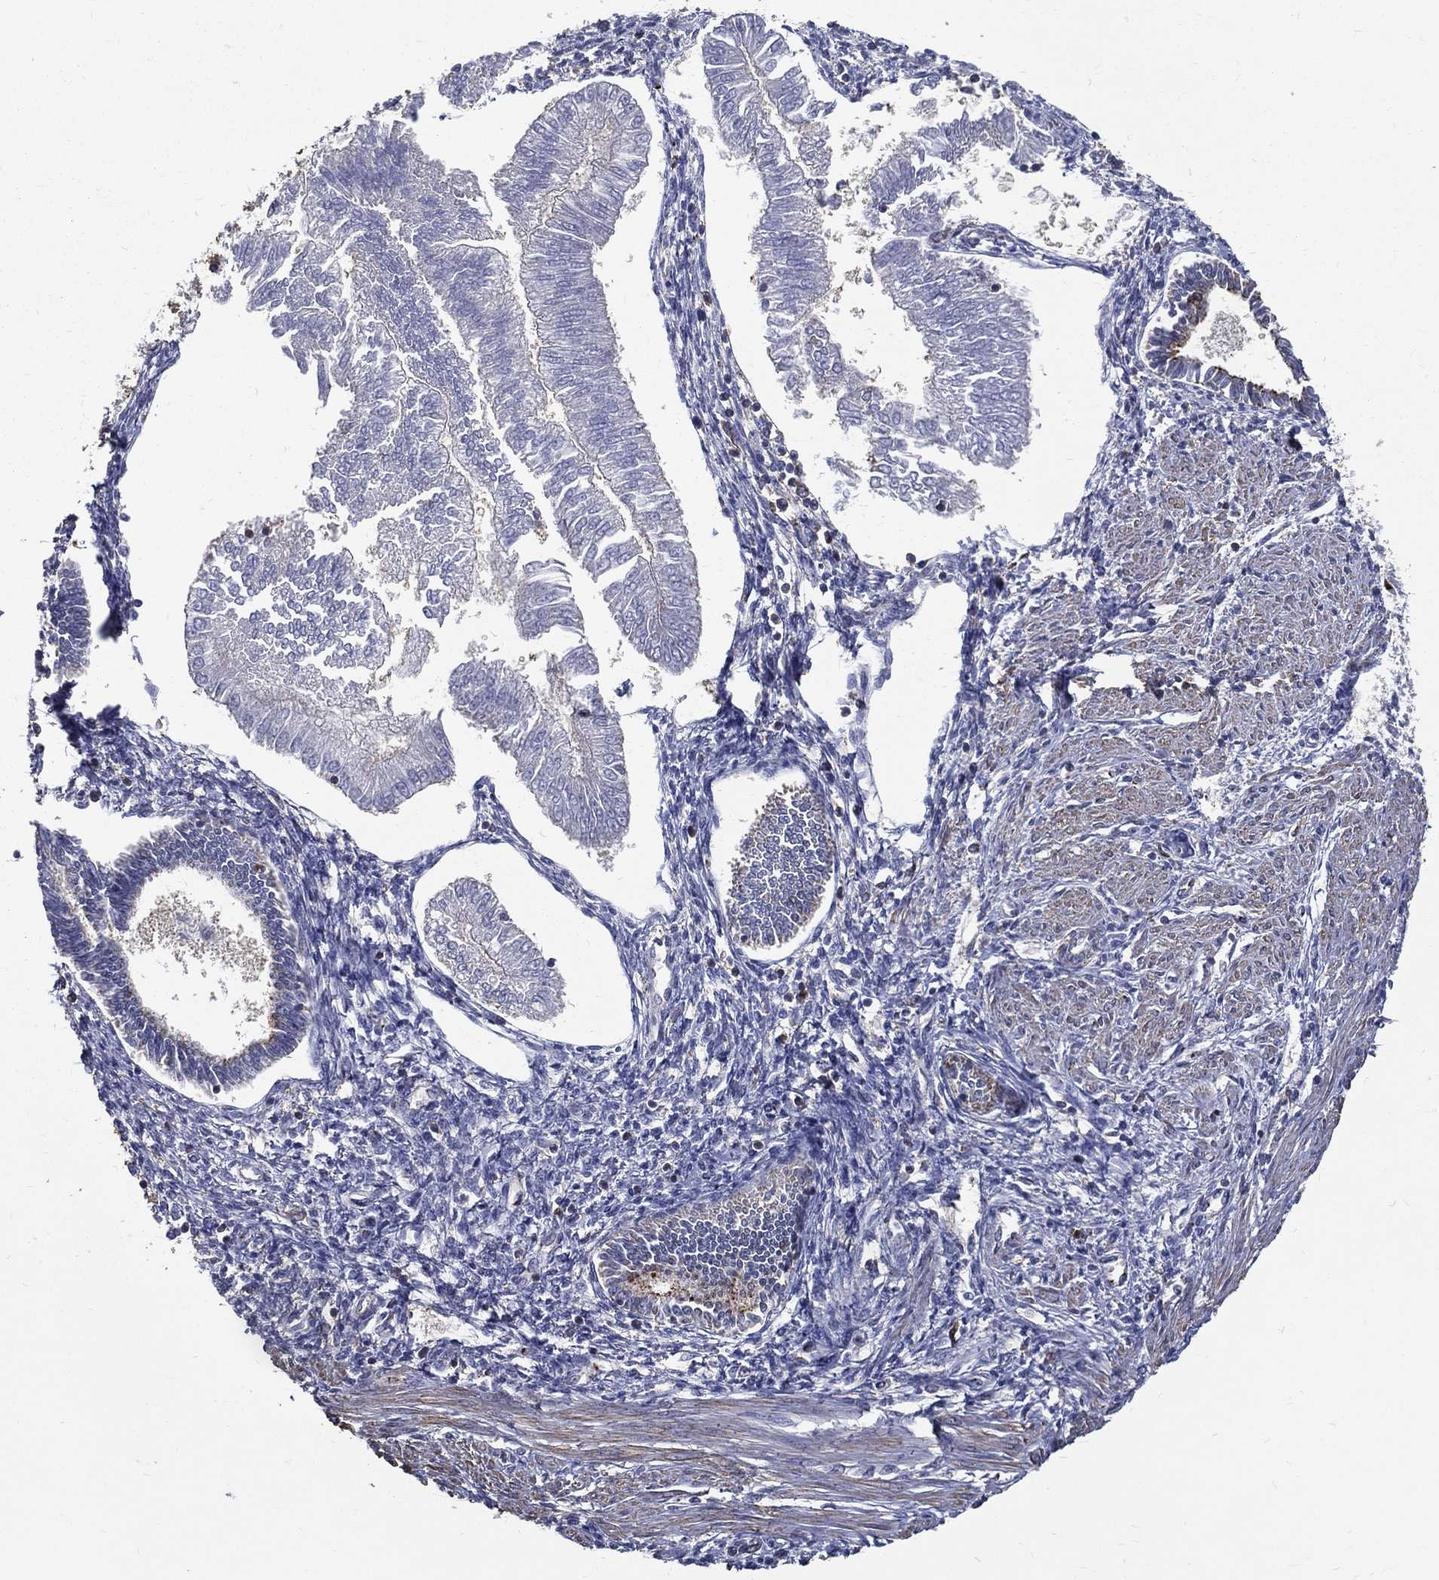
{"staining": {"intensity": "negative", "quantity": "none", "location": "none"}, "tissue": "endometrial cancer", "cell_type": "Tumor cells", "image_type": "cancer", "snomed": [{"axis": "morphology", "description": "Adenocarcinoma, NOS"}, {"axis": "topography", "description": "Endometrium"}], "caption": "Immunohistochemical staining of human endometrial cancer shows no significant positivity in tumor cells.", "gene": "GPR183", "patient": {"sex": "female", "age": 53}}